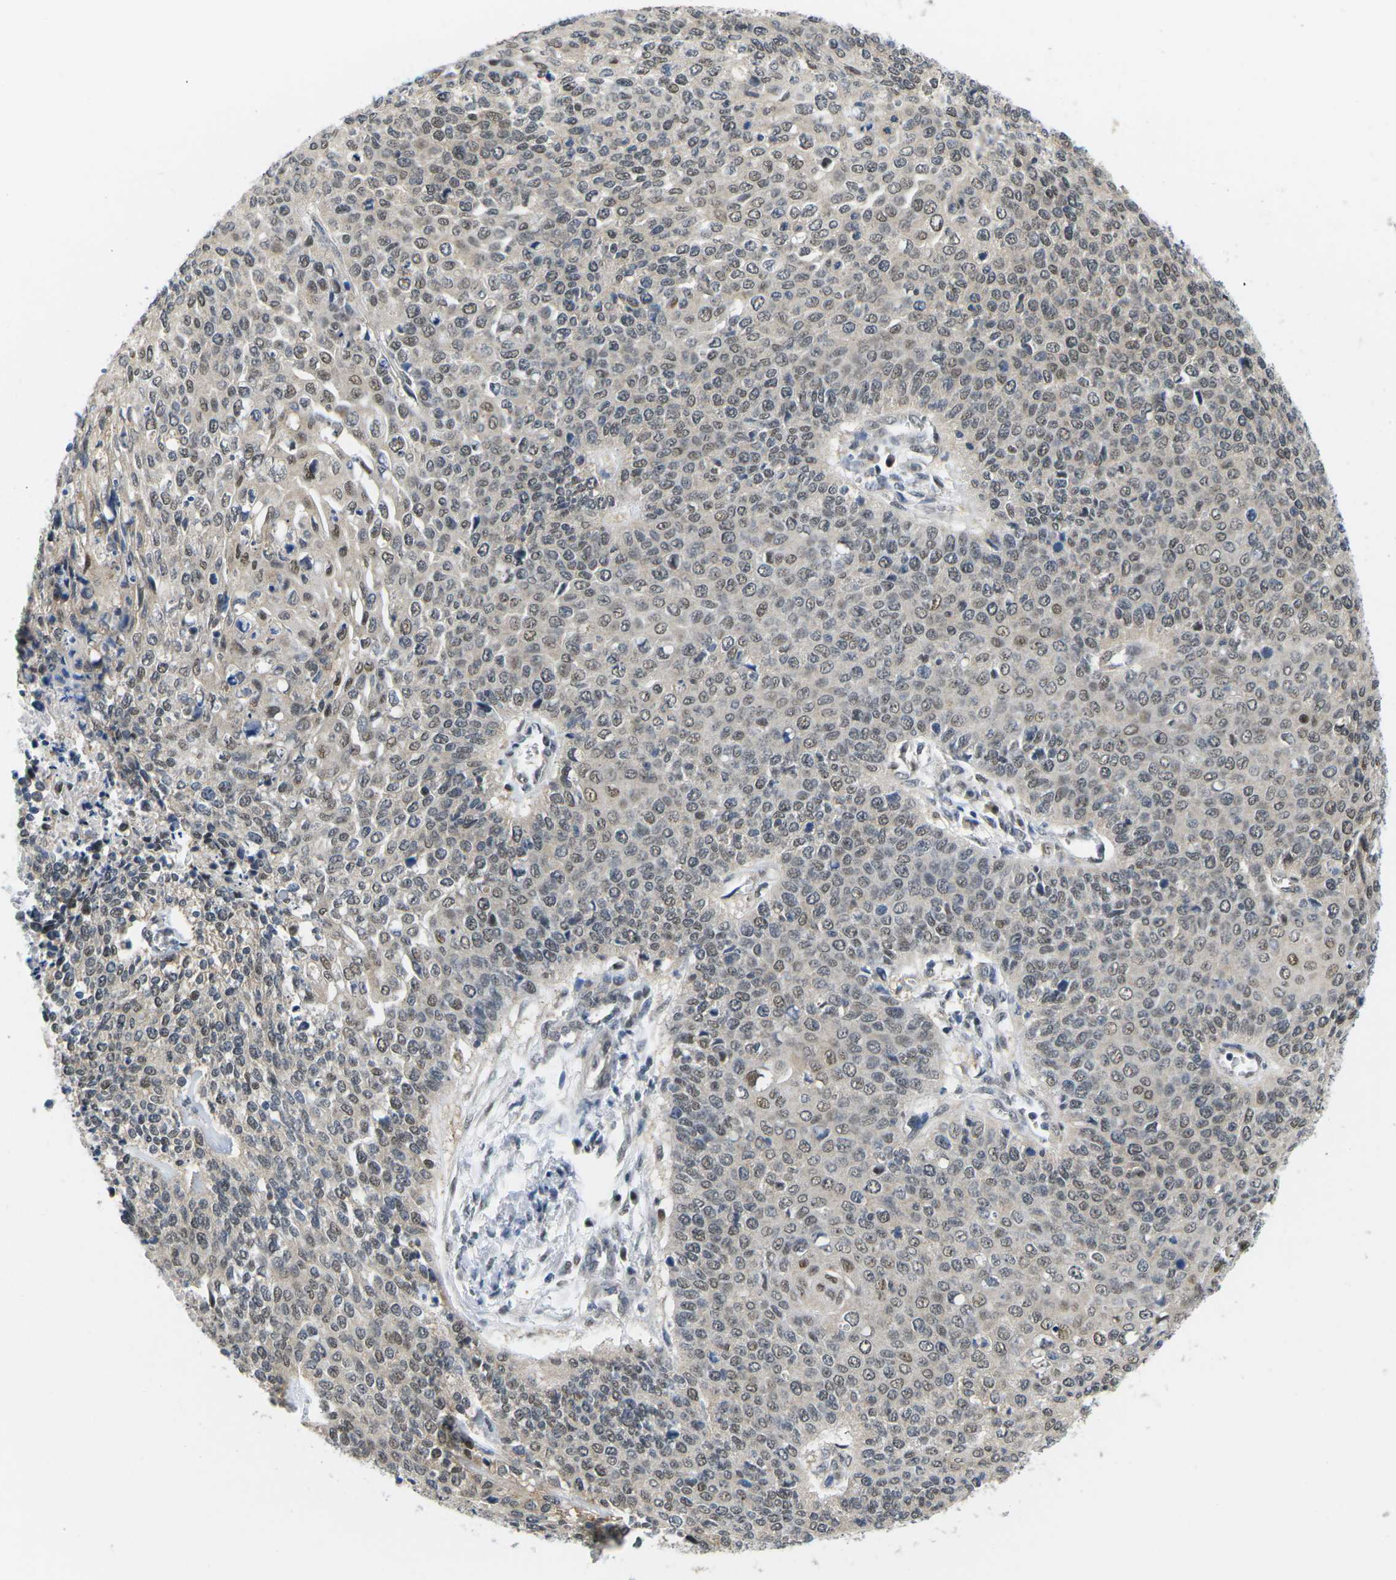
{"staining": {"intensity": "weak", "quantity": "25%-75%", "location": "nuclear"}, "tissue": "cervical cancer", "cell_type": "Tumor cells", "image_type": "cancer", "snomed": [{"axis": "morphology", "description": "Squamous cell carcinoma, NOS"}, {"axis": "topography", "description": "Cervix"}], "caption": "This photomicrograph displays immunohistochemistry (IHC) staining of human cervical cancer, with low weak nuclear expression in about 25%-75% of tumor cells.", "gene": "UBA7", "patient": {"sex": "female", "age": 39}}